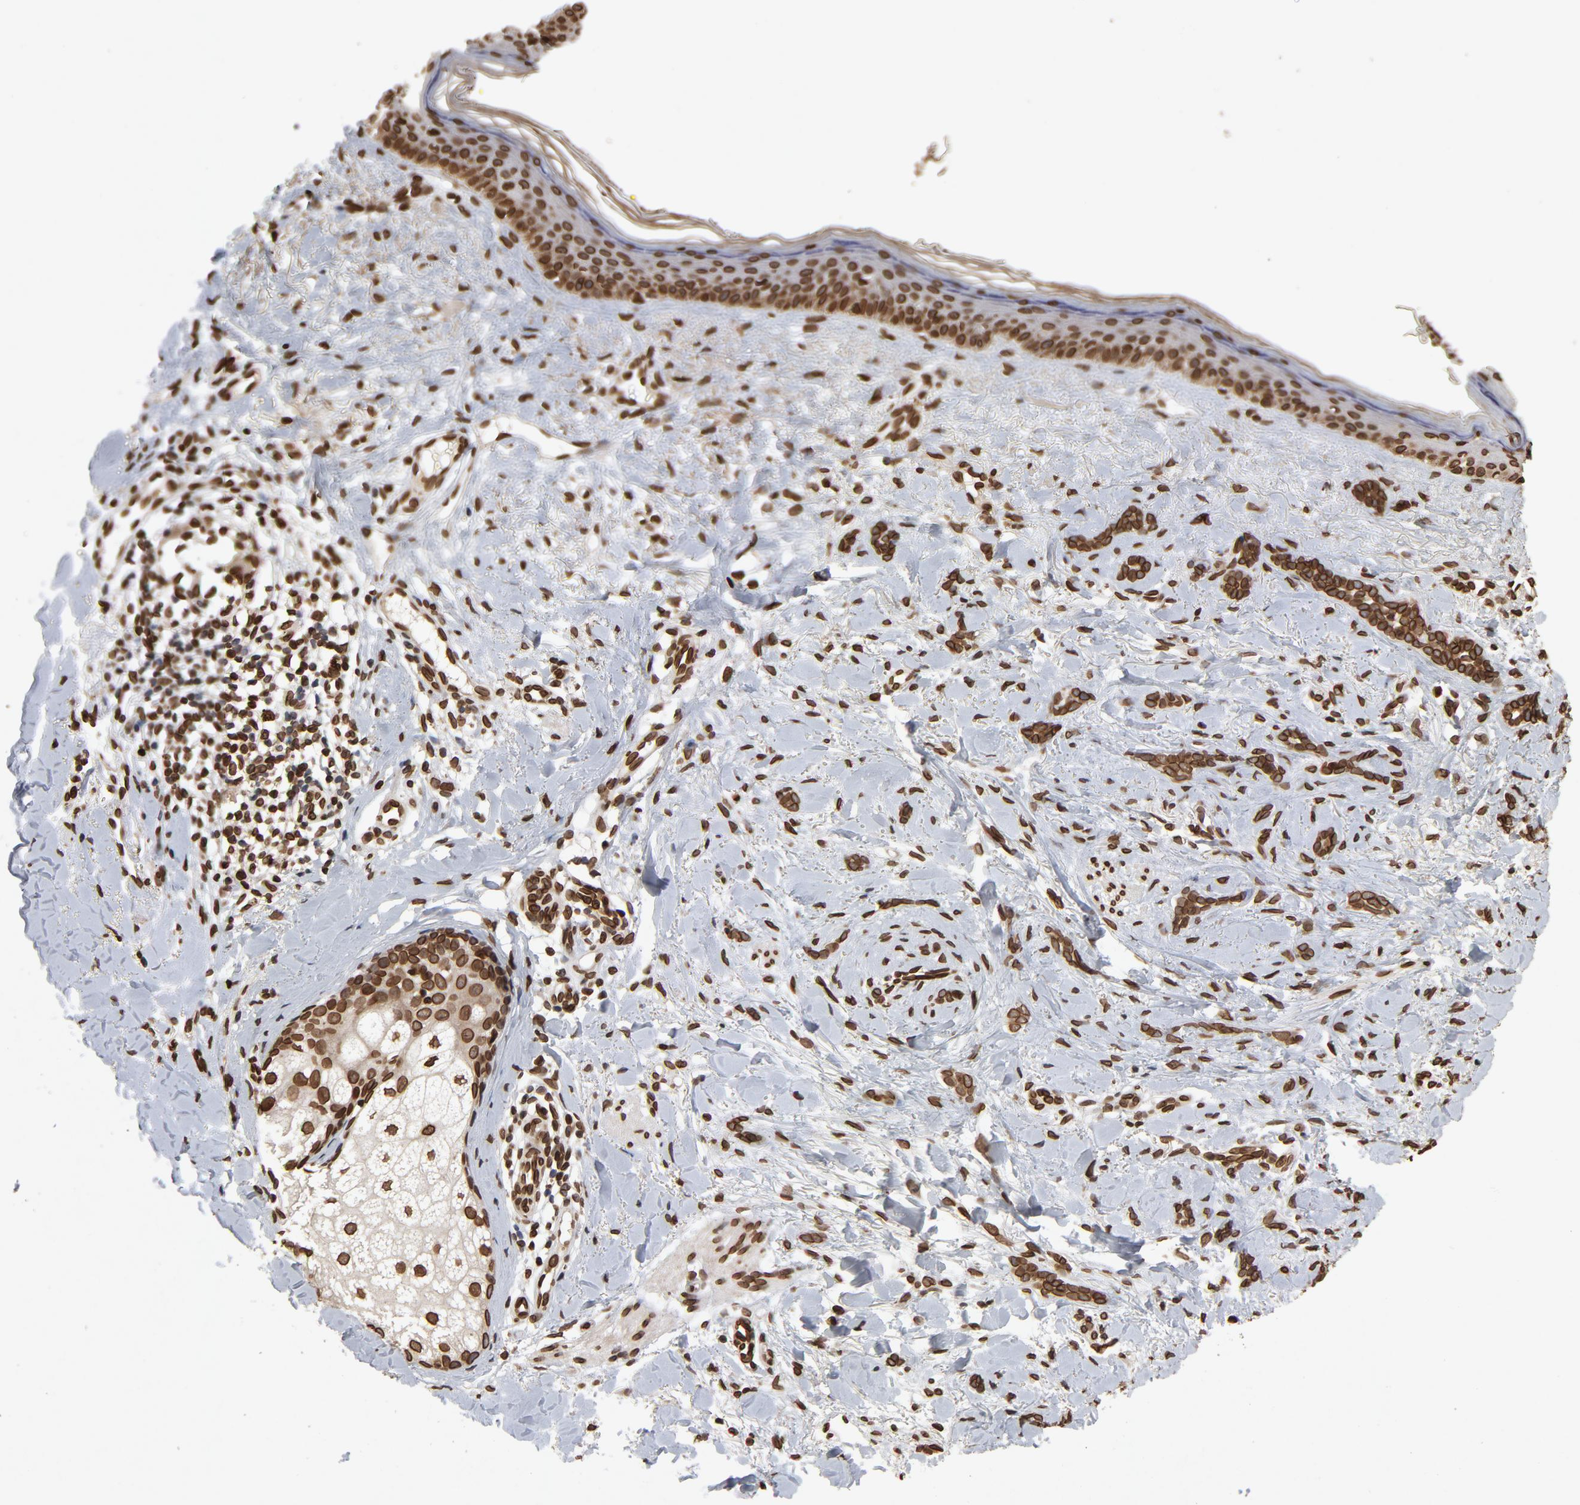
{"staining": {"intensity": "strong", "quantity": ">75%", "location": "cytoplasmic/membranous,nuclear"}, "tissue": "skin cancer", "cell_type": "Tumor cells", "image_type": "cancer", "snomed": [{"axis": "morphology", "description": "Basal cell carcinoma"}, {"axis": "topography", "description": "Skin"}], "caption": "A brown stain shows strong cytoplasmic/membranous and nuclear expression of a protein in human skin cancer tumor cells.", "gene": "LMNA", "patient": {"sex": "female", "age": 37}}